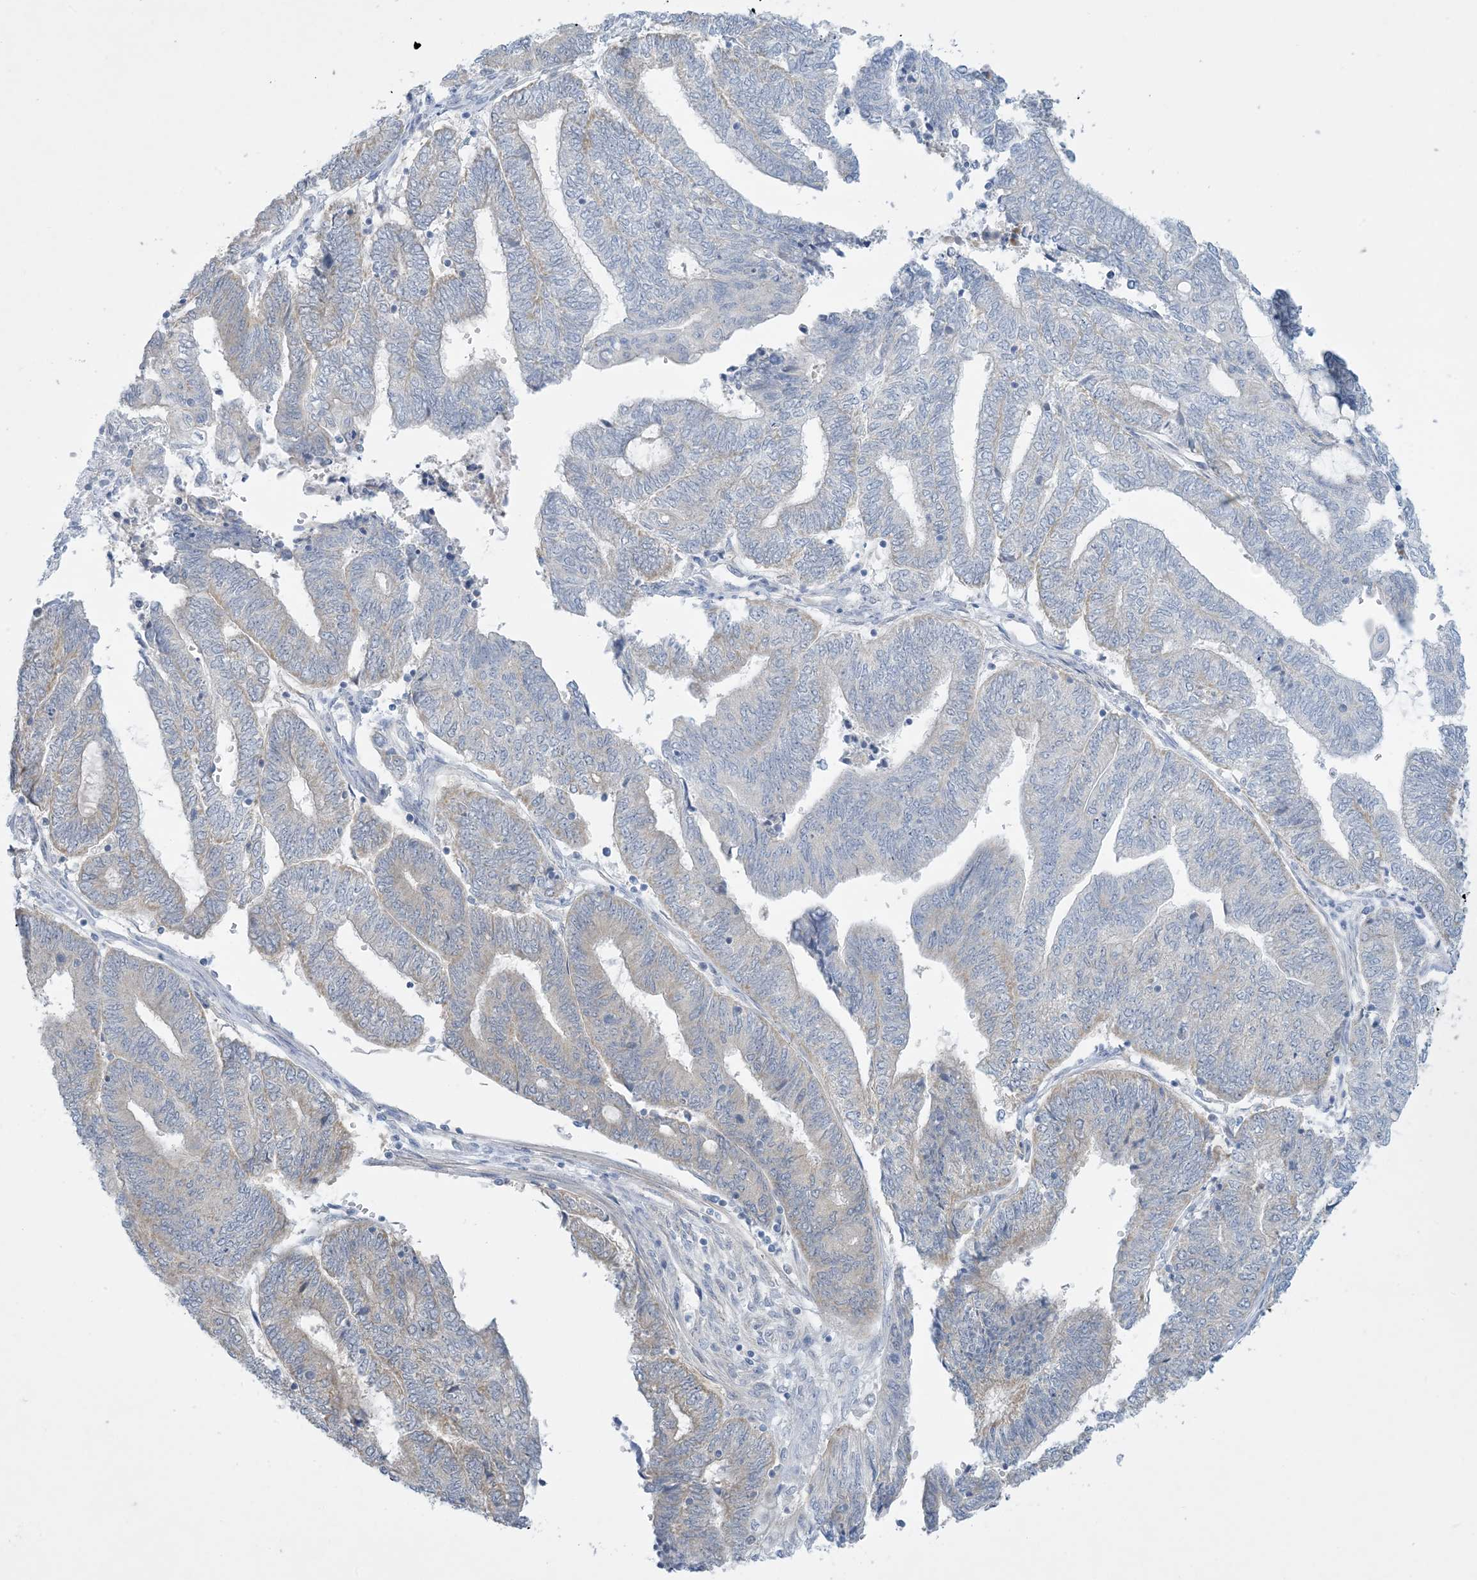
{"staining": {"intensity": "negative", "quantity": "none", "location": "none"}, "tissue": "endometrial cancer", "cell_type": "Tumor cells", "image_type": "cancer", "snomed": [{"axis": "morphology", "description": "Adenocarcinoma, NOS"}, {"axis": "topography", "description": "Uterus"}, {"axis": "topography", "description": "Endometrium"}], "caption": "Histopathology image shows no significant protein positivity in tumor cells of adenocarcinoma (endometrial).", "gene": "MRPS18A", "patient": {"sex": "female", "age": 70}}